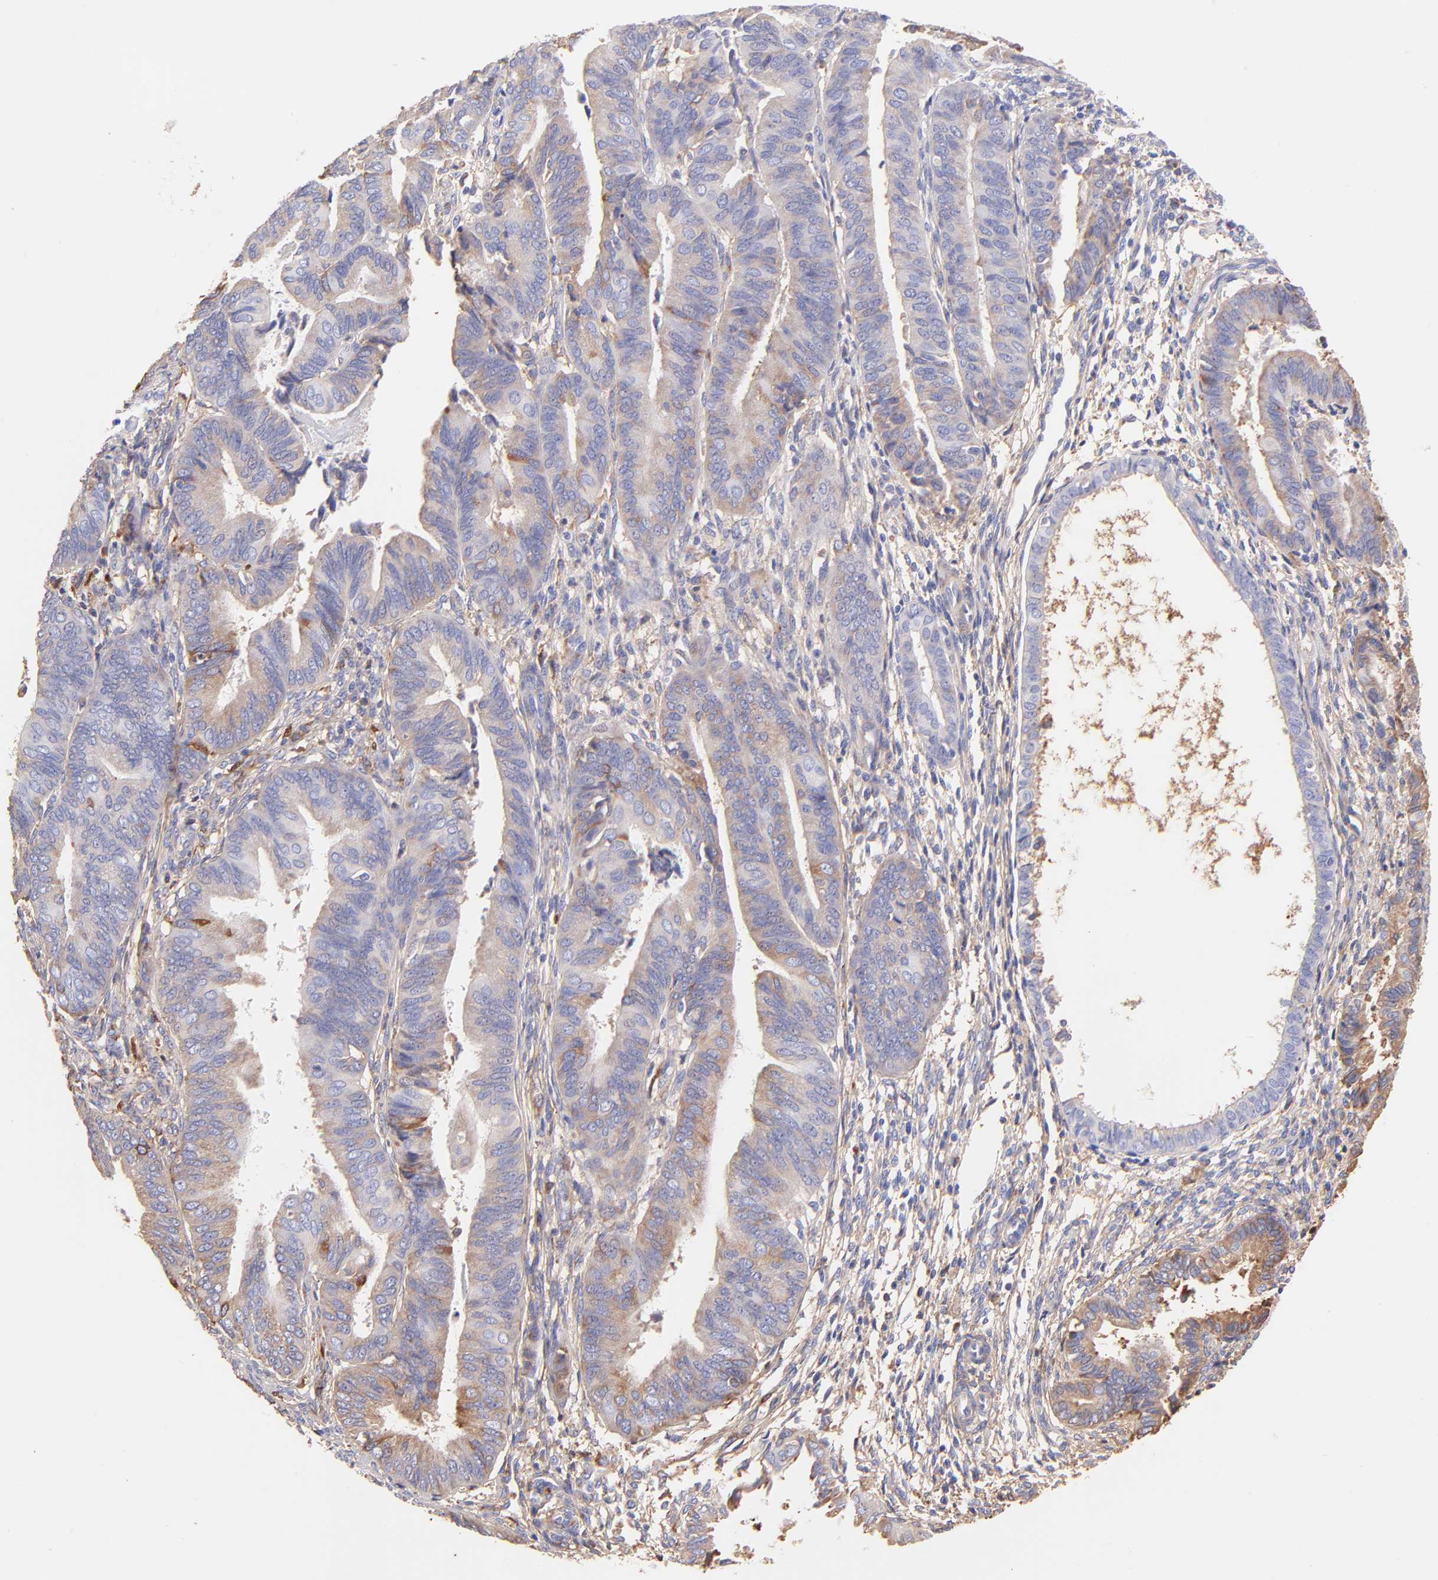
{"staining": {"intensity": "moderate", "quantity": ">75%", "location": "cytoplasmic/membranous"}, "tissue": "endometrial cancer", "cell_type": "Tumor cells", "image_type": "cancer", "snomed": [{"axis": "morphology", "description": "Adenocarcinoma, NOS"}, {"axis": "topography", "description": "Endometrium"}], "caption": "Immunohistochemical staining of endometrial cancer (adenocarcinoma) exhibits moderate cytoplasmic/membranous protein positivity in about >75% of tumor cells.", "gene": "BGN", "patient": {"sex": "female", "age": 63}}